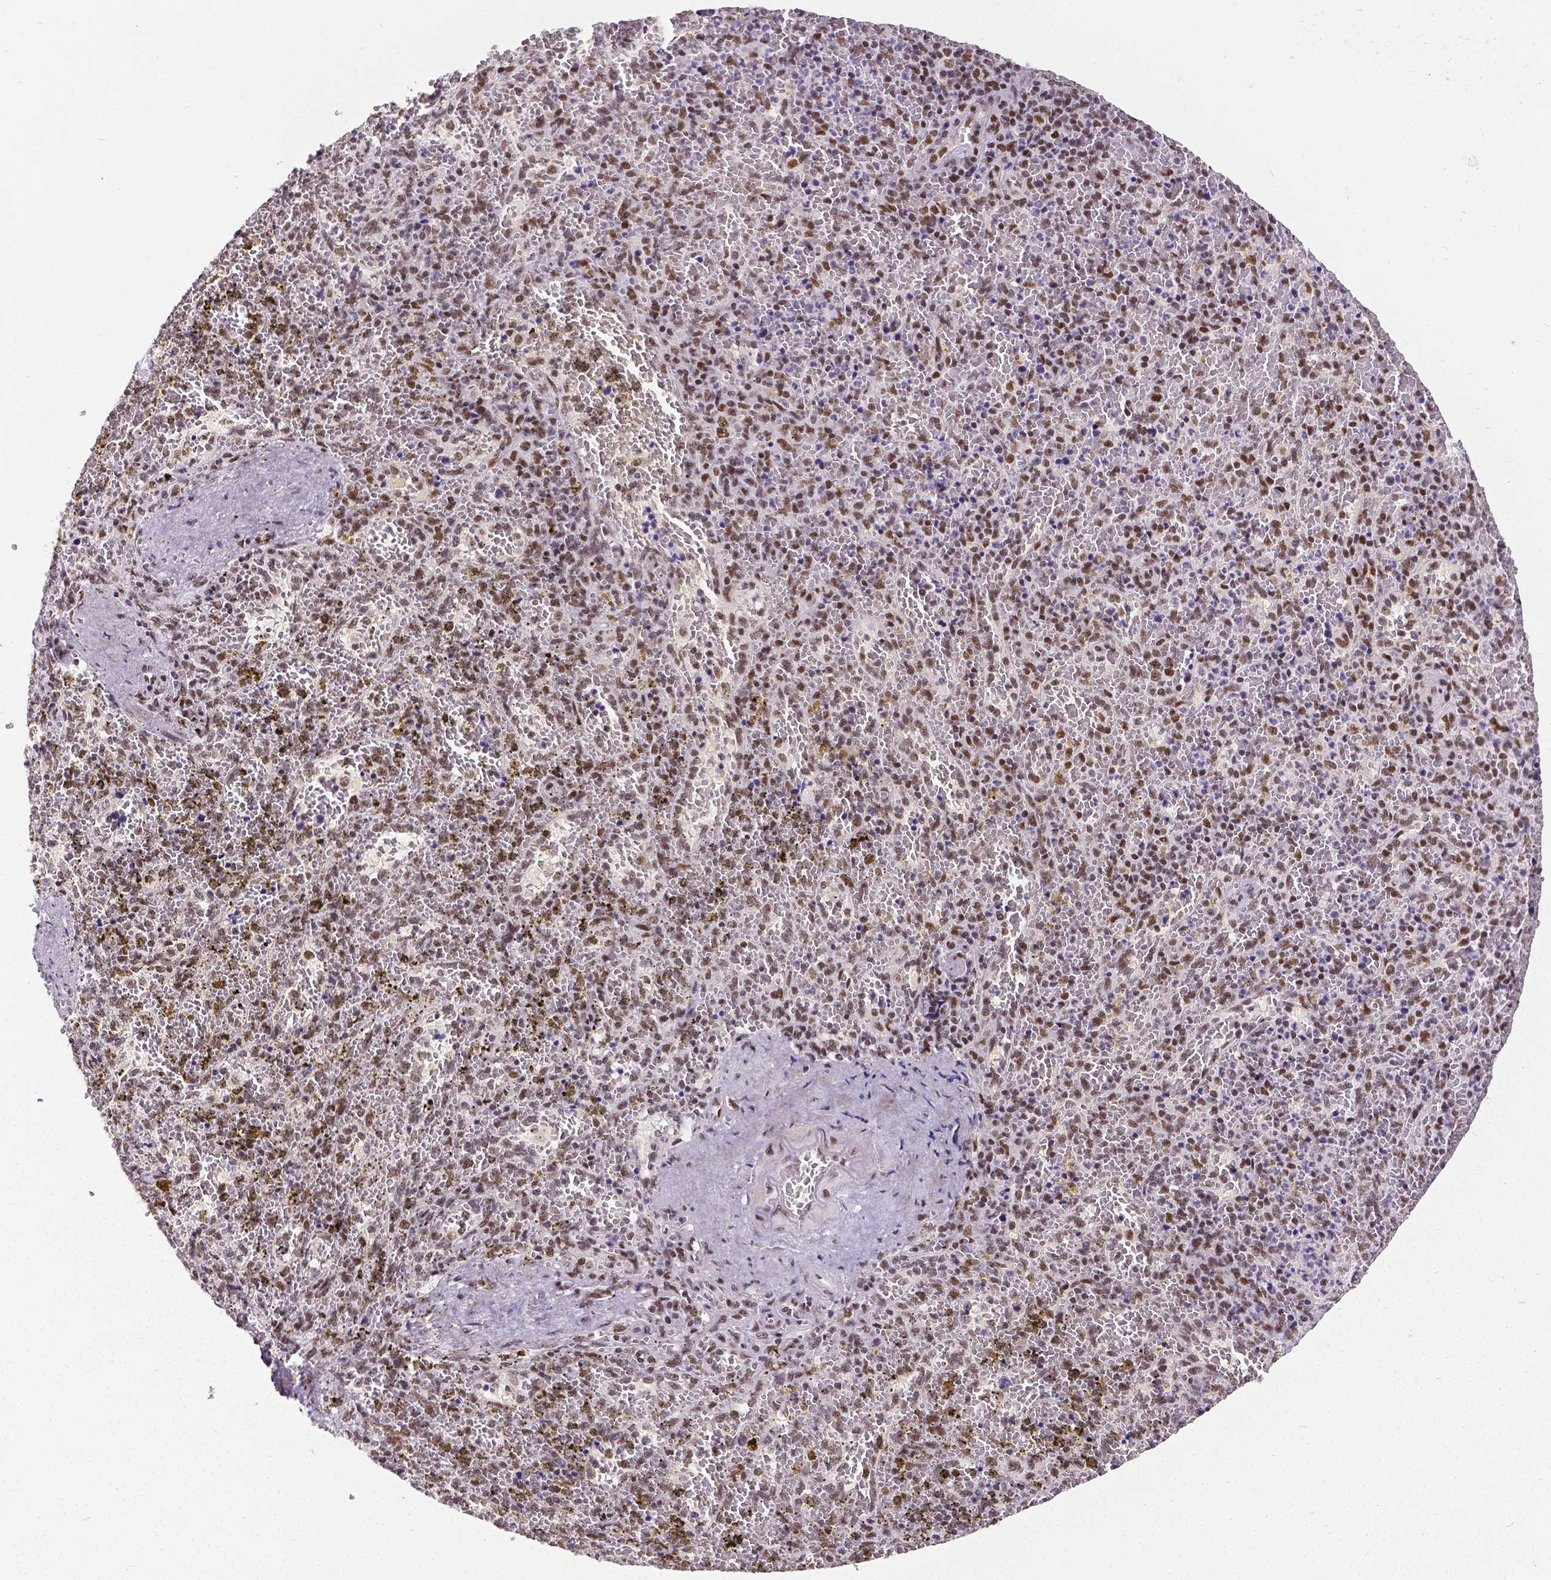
{"staining": {"intensity": "moderate", "quantity": "25%-75%", "location": "nuclear"}, "tissue": "spleen", "cell_type": "Cells in red pulp", "image_type": "normal", "snomed": [{"axis": "morphology", "description": "Normal tissue, NOS"}, {"axis": "topography", "description": "Spleen"}], "caption": "Immunohistochemical staining of unremarkable spleen shows medium levels of moderate nuclear staining in about 25%-75% of cells in red pulp. (Brightfield microscopy of DAB IHC at high magnification).", "gene": "REST", "patient": {"sex": "female", "age": 50}}